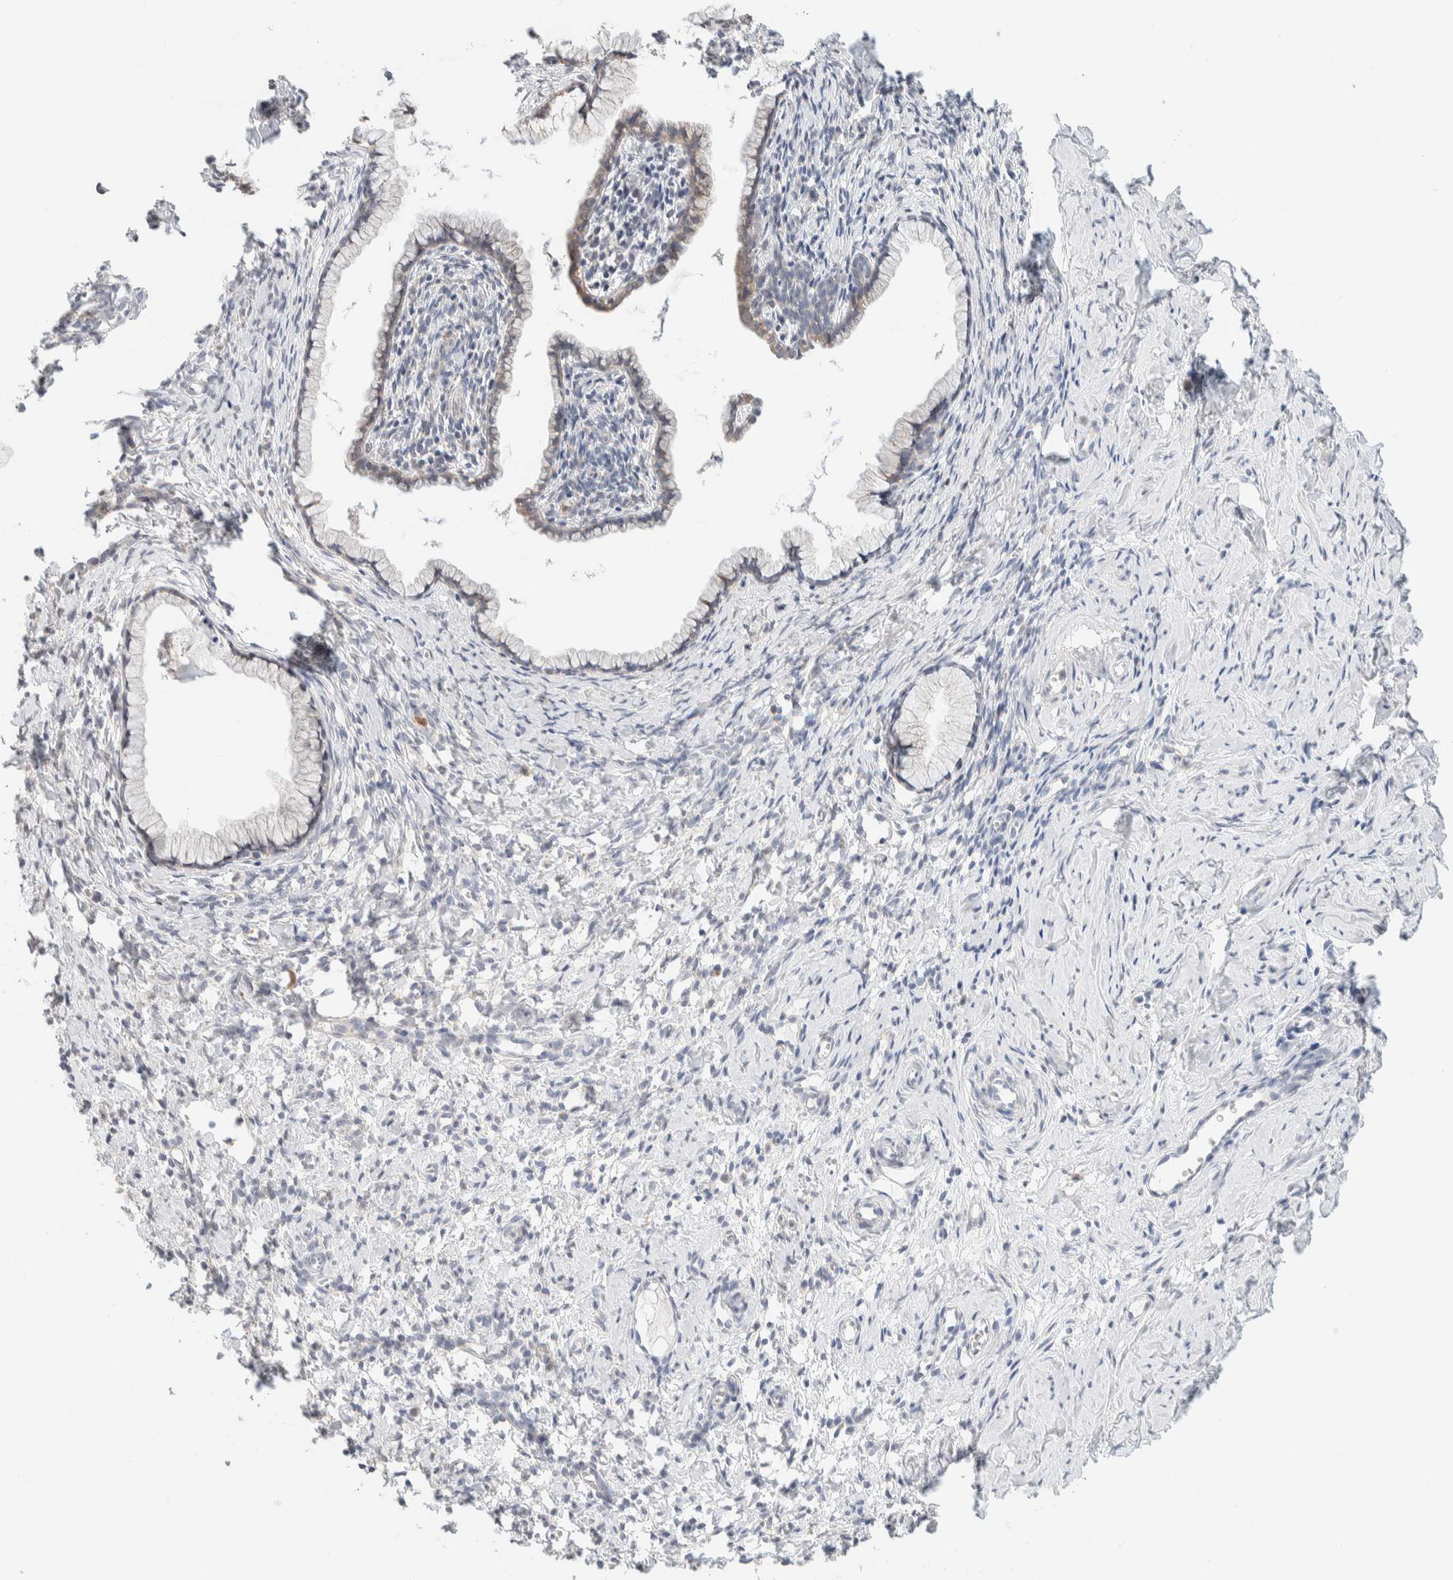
{"staining": {"intensity": "weak", "quantity": "25%-75%", "location": "cytoplasmic/membranous"}, "tissue": "cervix", "cell_type": "Glandular cells", "image_type": "normal", "snomed": [{"axis": "morphology", "description": "Normal tissue, NOS"}, {"axis": "topography", "description": "Cervix"}], "caption": "DAB immunohistochemical staining of benign cervix demonstrates weak cytoplasmic/membranous protein staining in approximately 25%-75% of glandular cells. (DAB (3,3'-diaminobenzidine) IHC with brightfield microscopy, high magnification).", "gene": "HDHD3", "patient": {"sex": "female", "age": 75}}